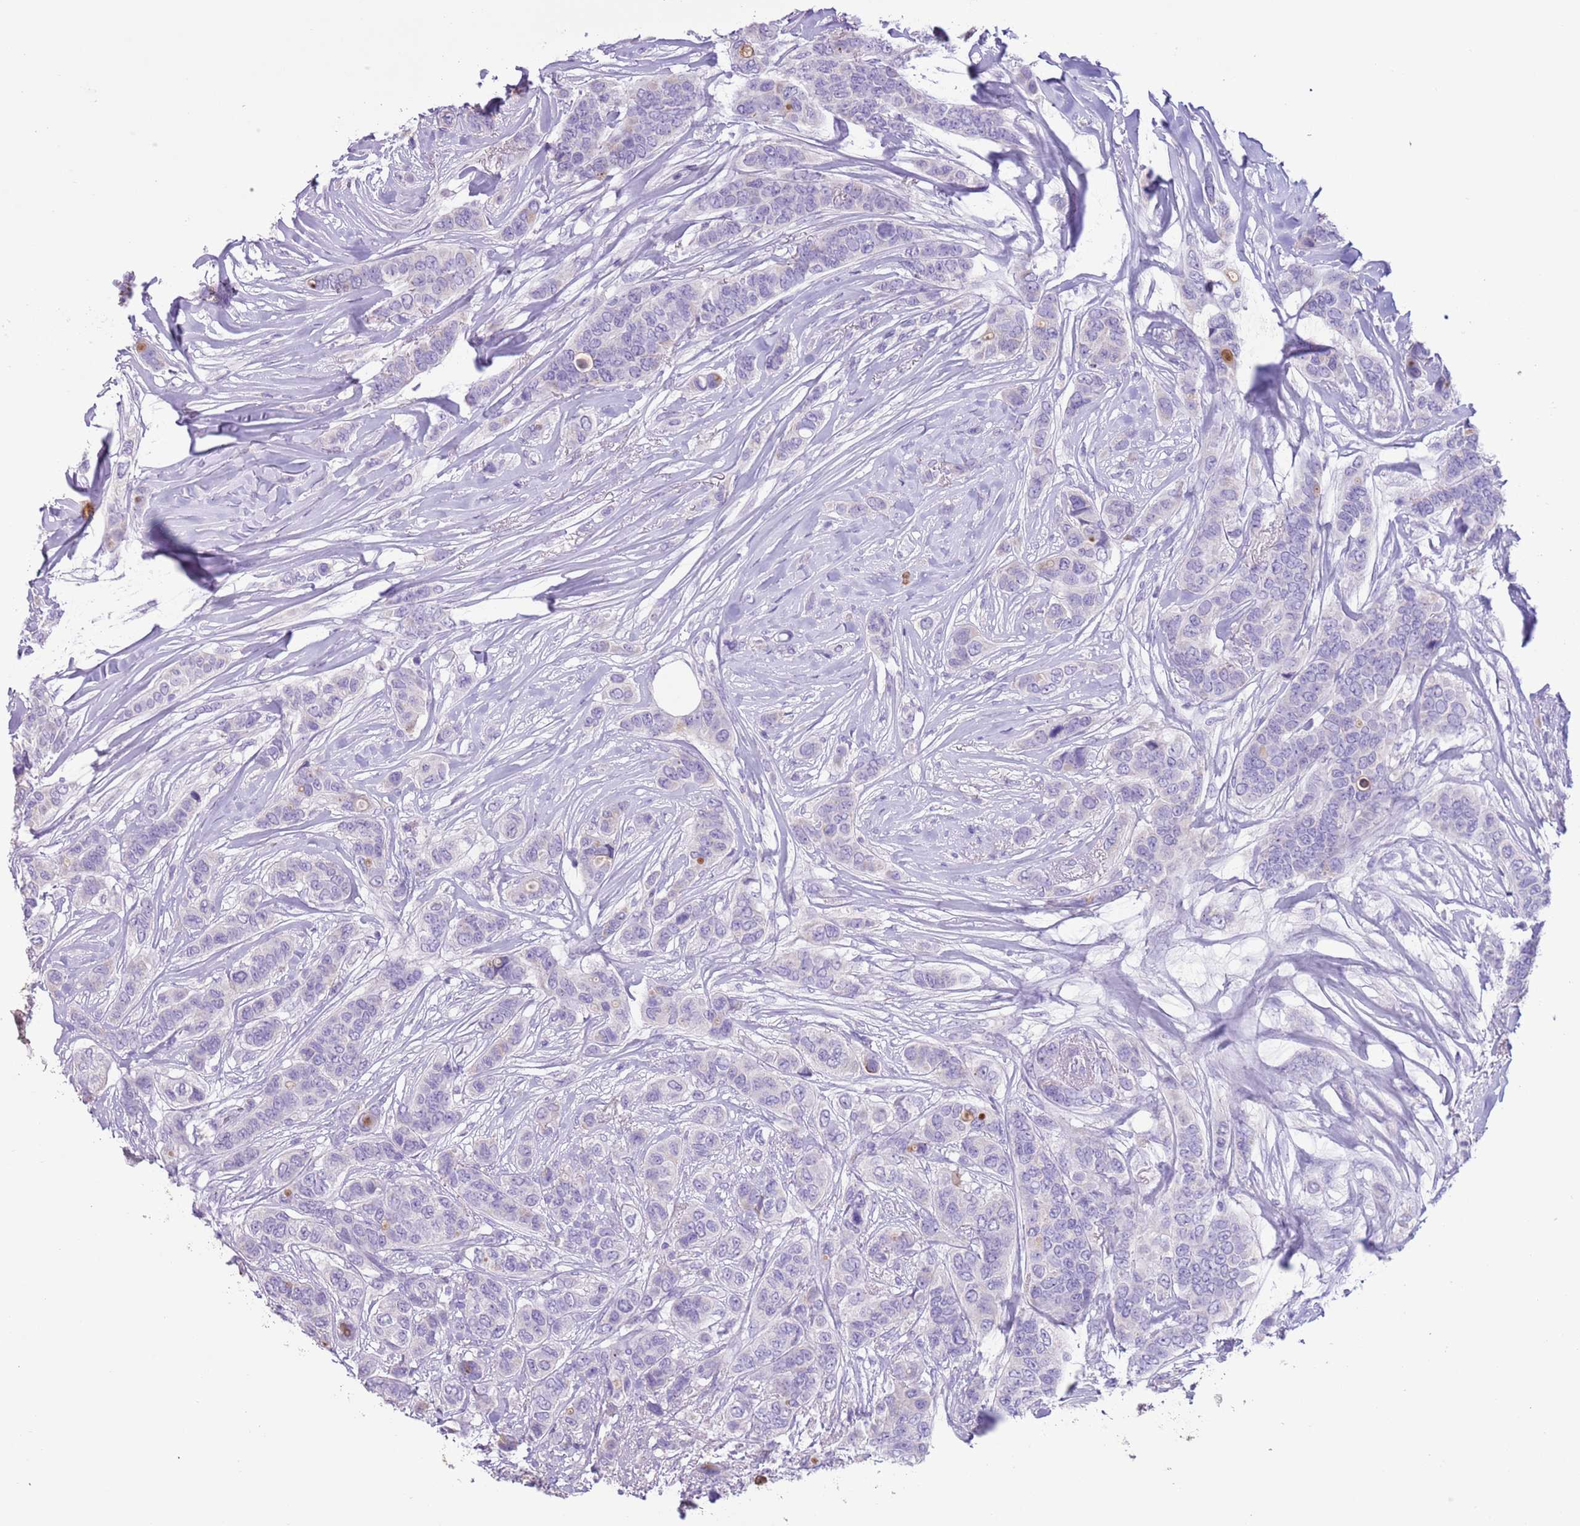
{"staining": {"intensity": "negative", "quantity": "none", "location": "none"}, "tissue": "breast cancer", "cell_type": "Tumor cells", "image_type": "cancer", "snomed": [{"axis": "morphology", "description": "Lobular carcinoma"}, {"axis": "topography", "description": "Breast"}], "caption": "Immunohistochemical staining of breast cancer (lobular carcinoma) demonstrates no significant staining in tumor cells.", "gene": "ZNF697", "patient": {"sex": "female", "age": 51}}